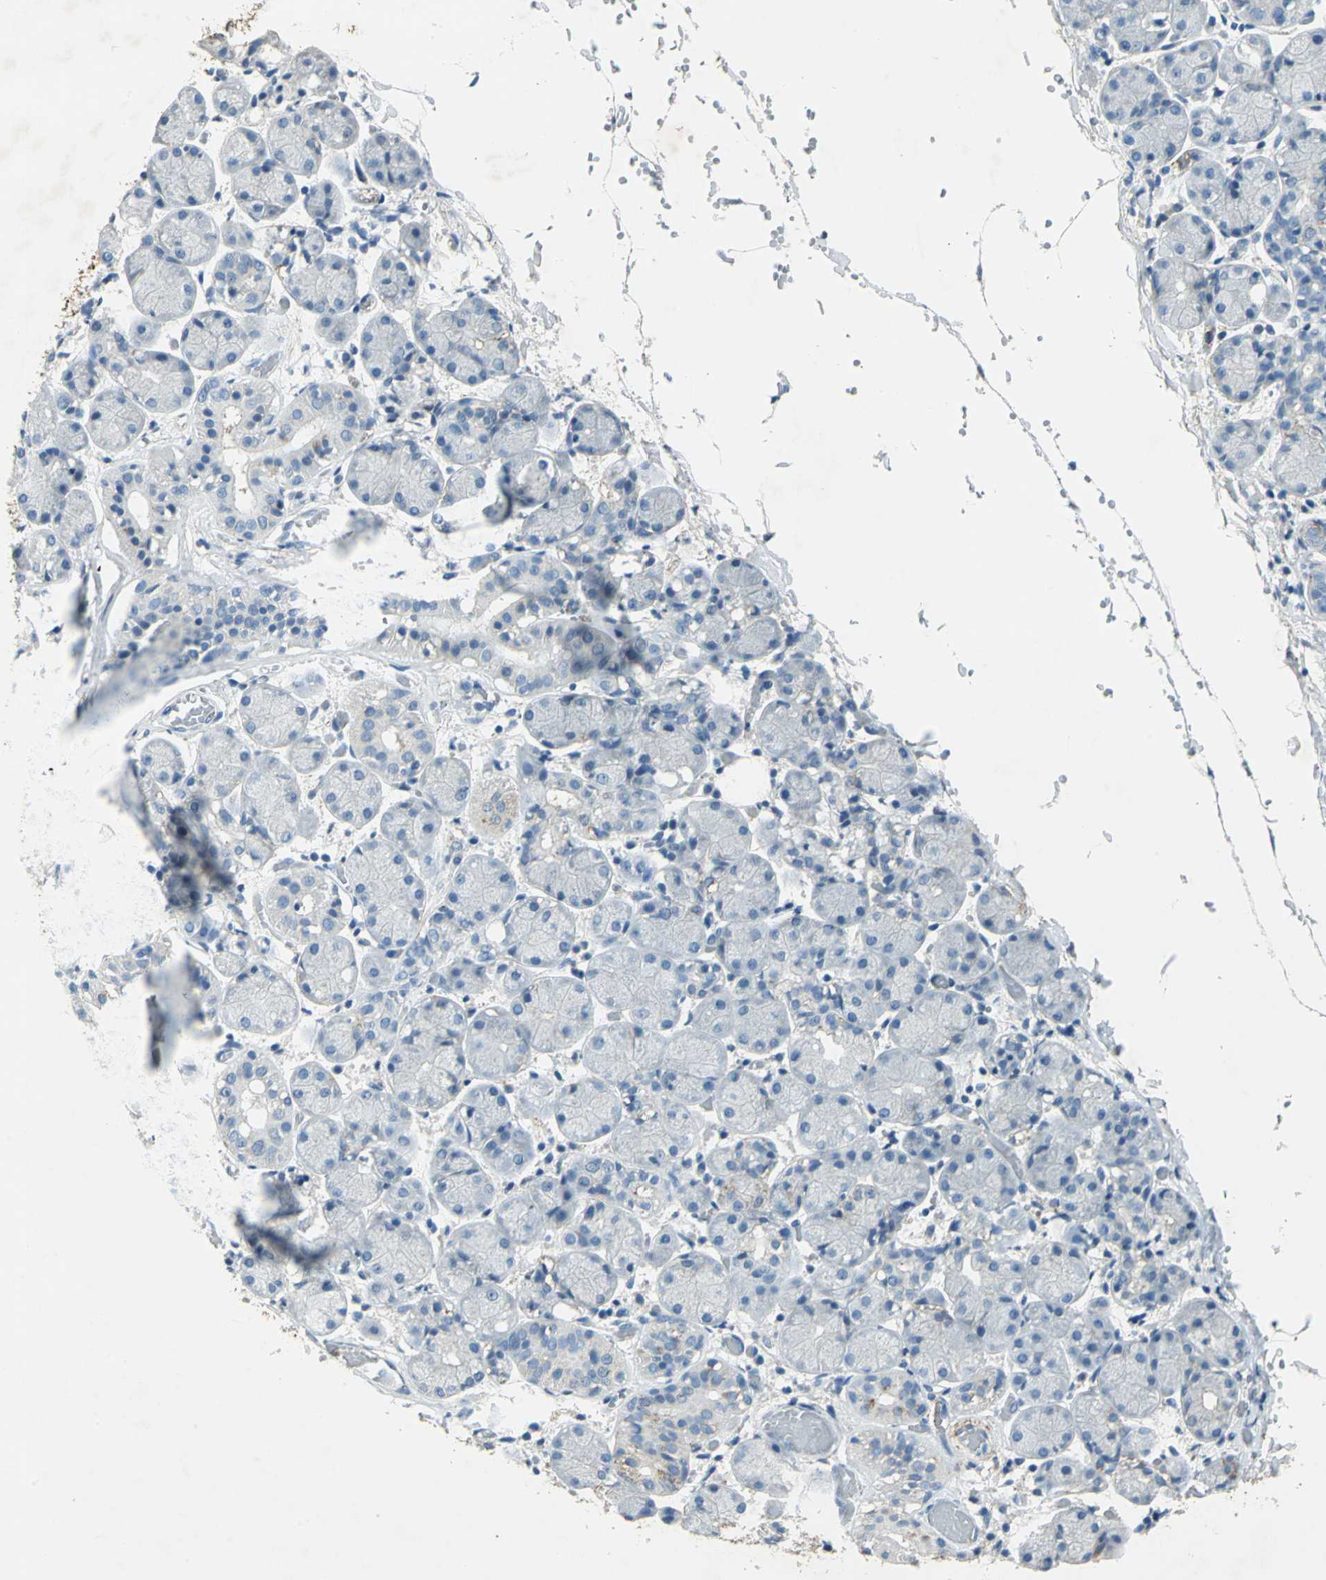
{"staining": {"intensity": "negative", "quantity": "none", "location": "none"}, "tissue": "salivary gland", "cell_type": "Glandular cells", "image_type": "normal", "snomed": [{"axis": "morphology", "description": "Normal tissue, NOS"}, {"axis": "topography", "description": "Salivary gland"}], "caption": "Photomicrograph shows no protein positivity in glandular cells of benign salivary gland.", "gene": "CAMK2B", "patient": {"sex": "female", "age": 24}}